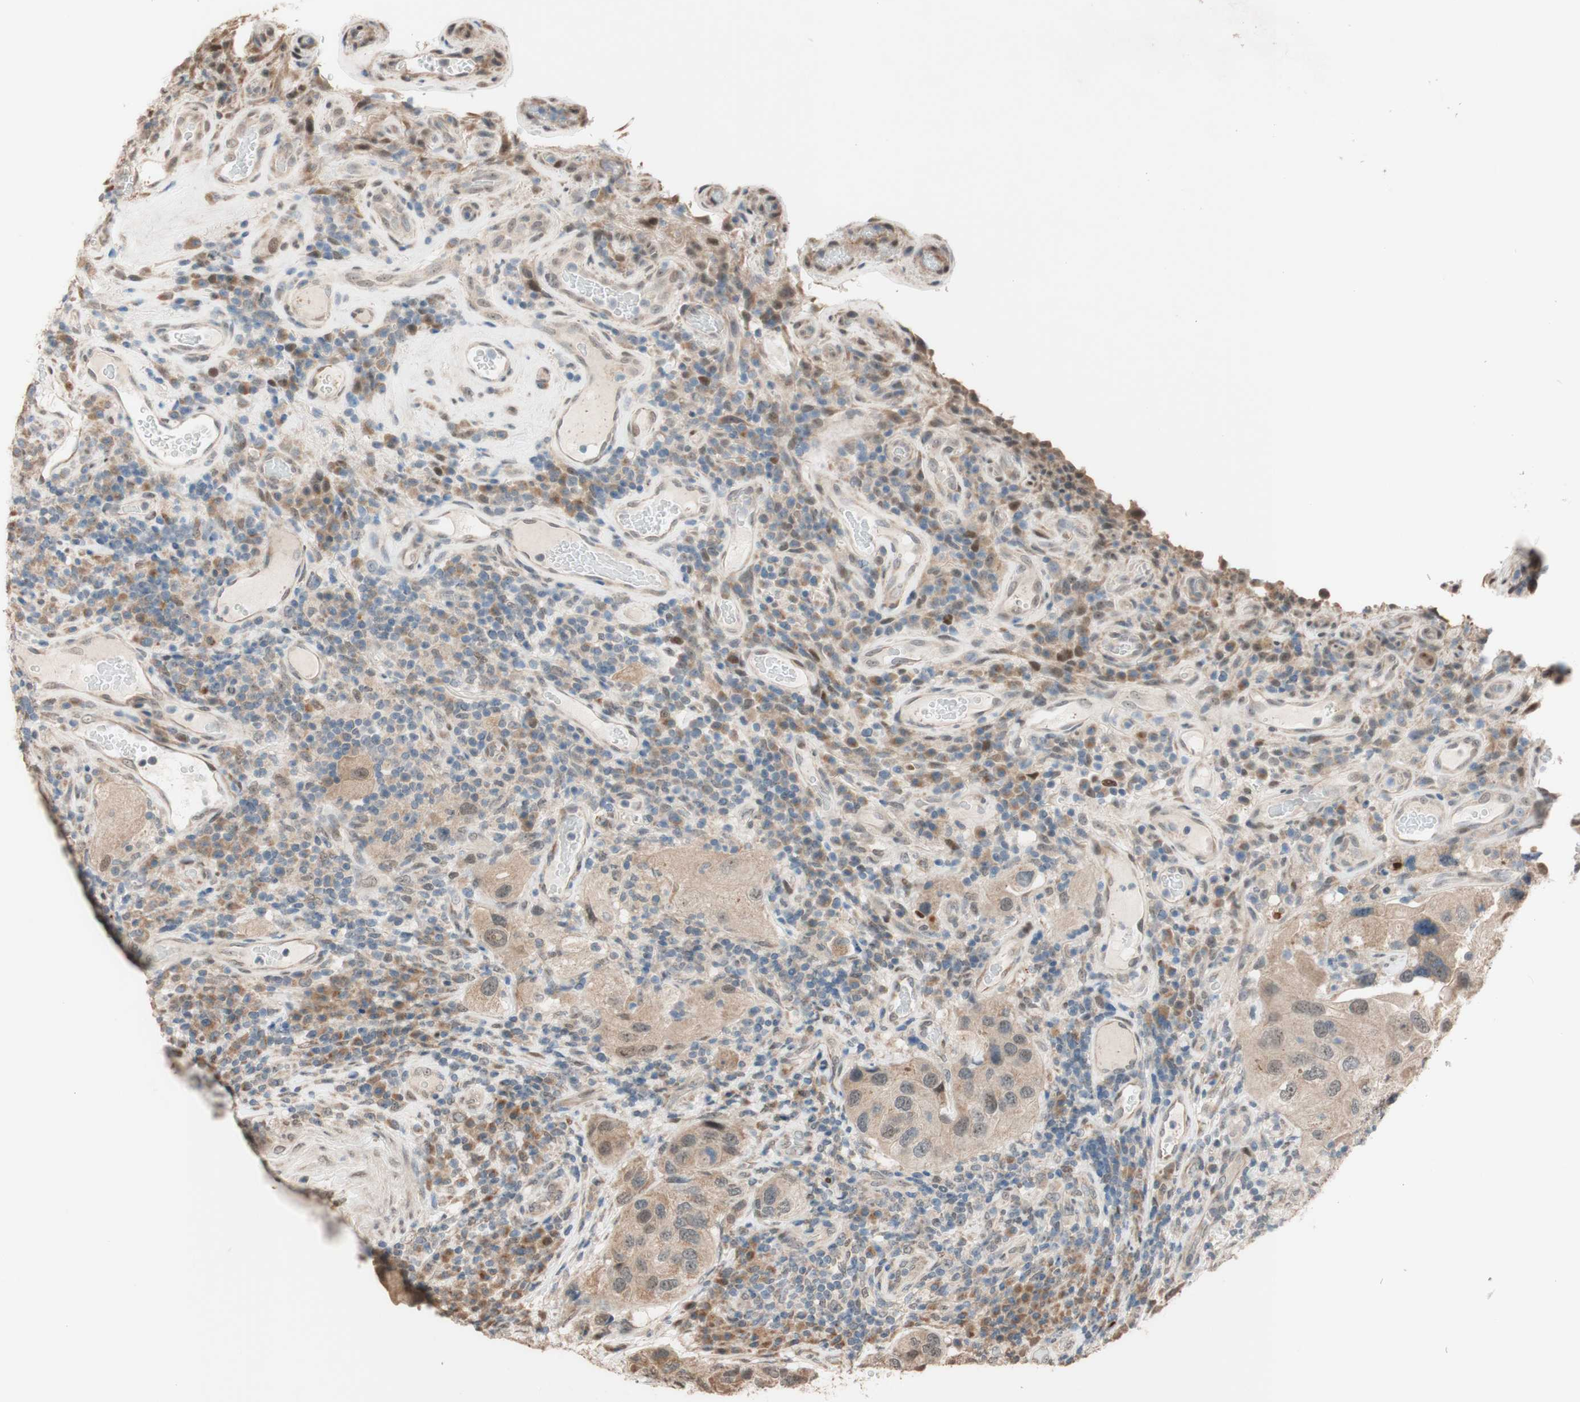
{"staining": {"intensity": "weak", "quantity": ">75%", "location": "cytoplasmic/membranous"}, "tissue": "urothelial cancer", "cell_type": "Tumor cells", "image_type": "cancer", "snomed": [{"axis": "morphology", "description": "Urothelial carcinoma, High grade"}, {"axis": "topography", "description": "Urinary bladder"}], "caption": "Urothelial cancer stained for a protein (brown) exhibits weak cytoplasmic/membranous positive expression in about >75% of tumor cells.", "gene": "CCNC", "patient": {"sex": "female", "age": 64}}